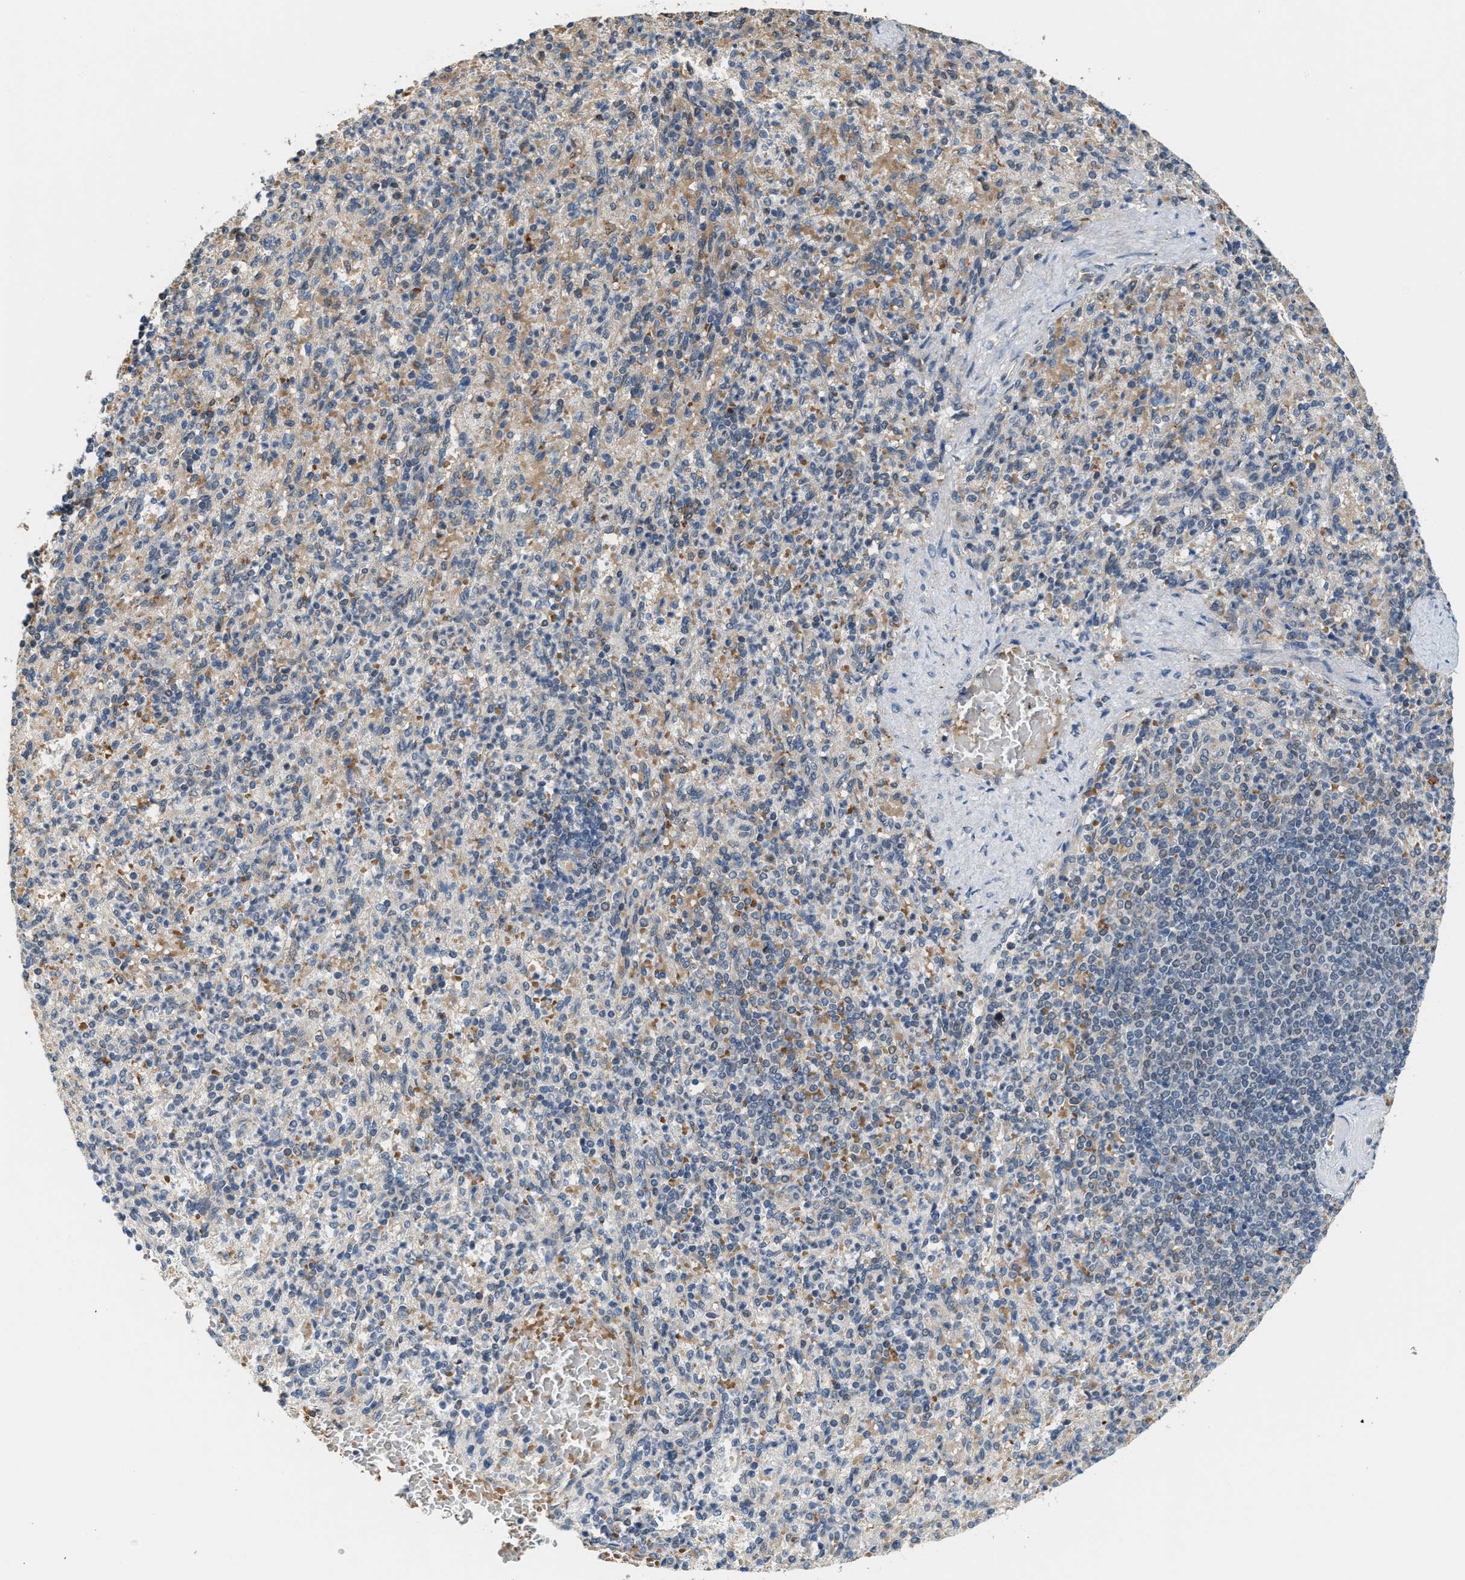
{"staining": {"intensity": "negative", "quantity": "none", "location": "none"}, "tissue": "spleen", "cell_type": "Cells in red pulp", "image_type": "normal", "snomed": [{"axis": "morphology", "description": "Normal tissue, NOS"}, {"axis": "topography", "description": "Spleen"}], "caption": "High magnification brightfield microscopy of benign spleen stained with DAB (brown) and counterstained with hematoxylin (blue): cells in red pulp show no significant expression.", "gene": "KIF24", "patient": {"sex": "female", "age": 74}}